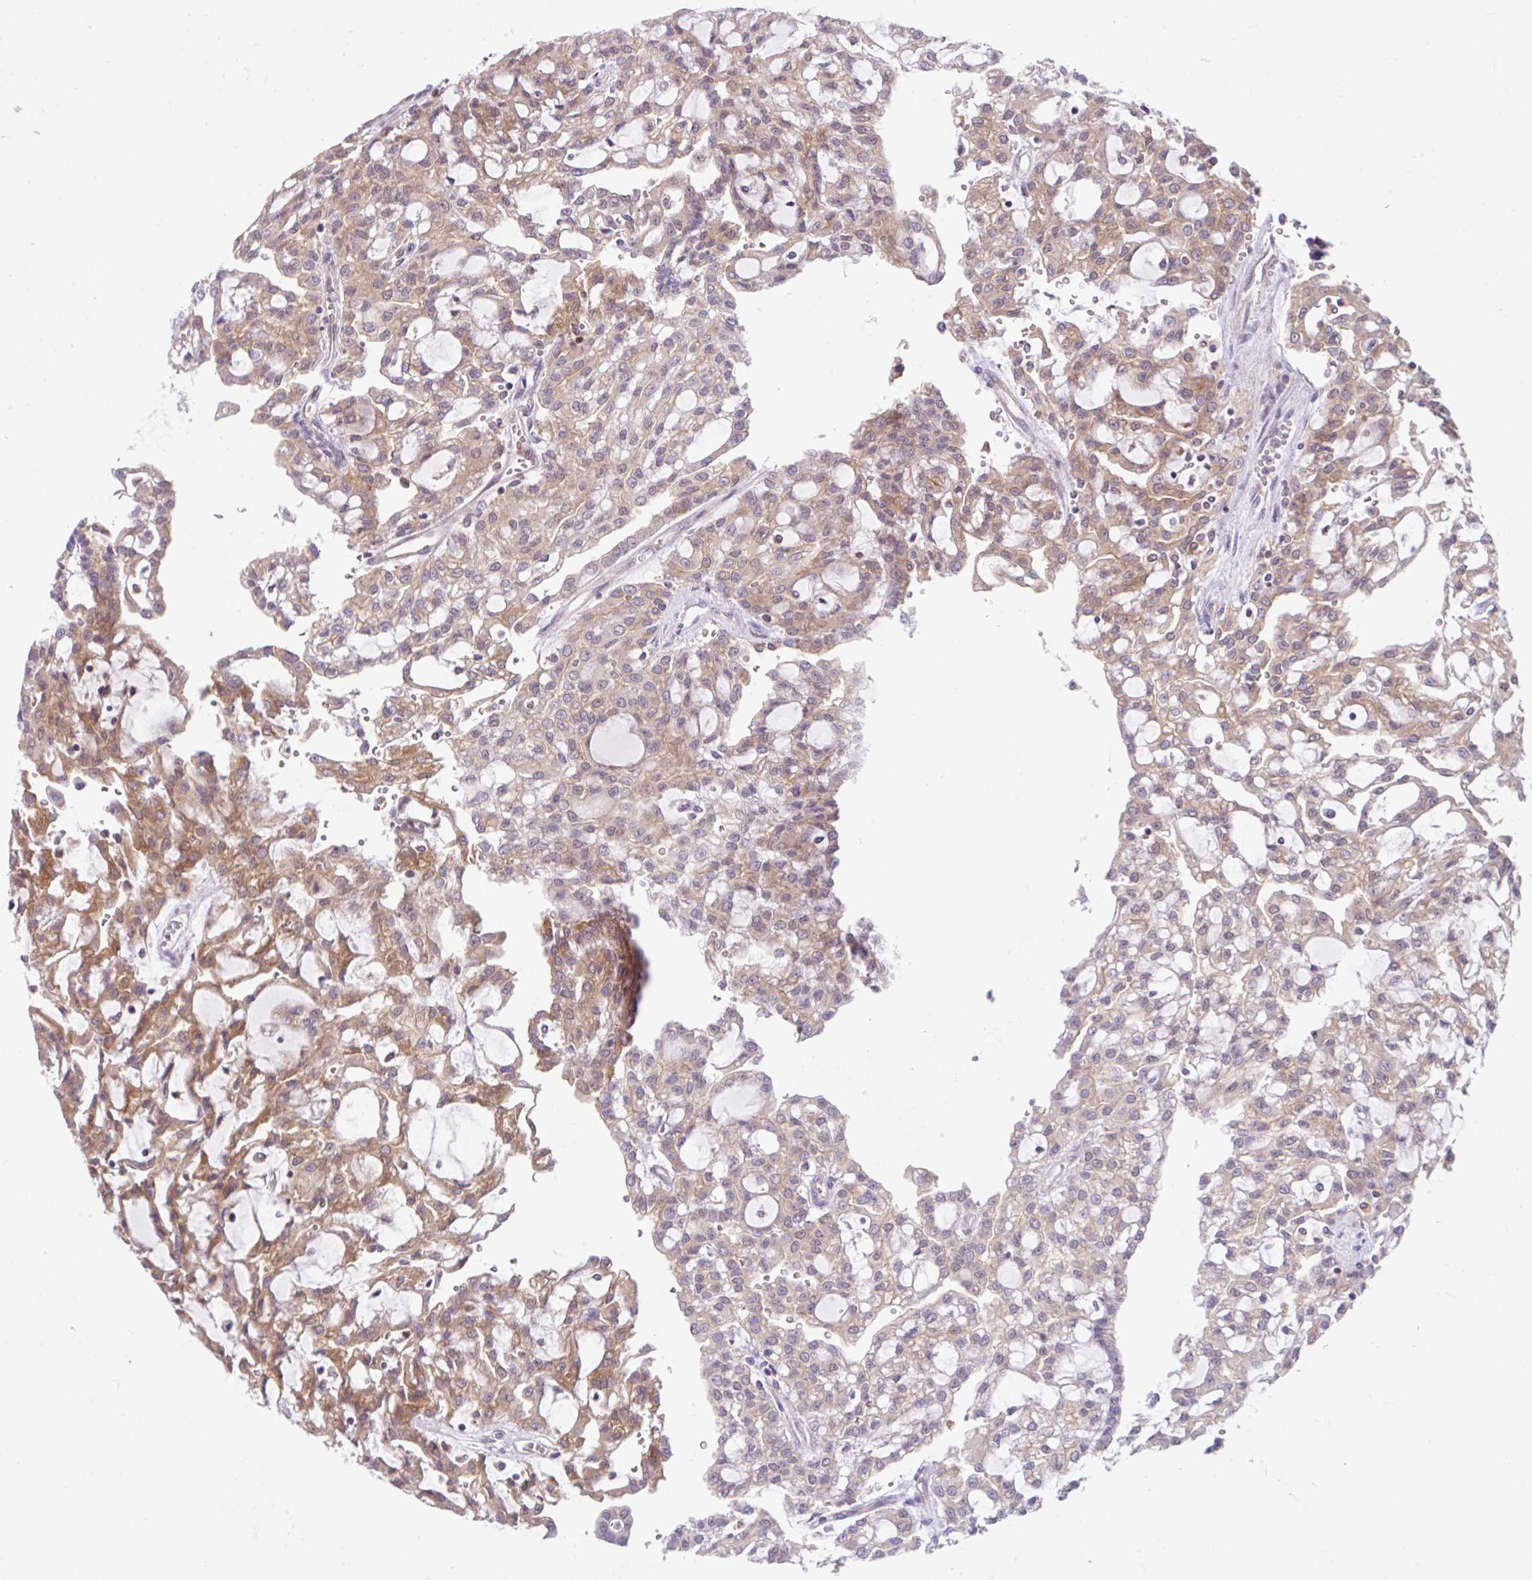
{"staining": {"intensity": "moderate", "quantity": "25%-75%", "location": "cytoplasmic/membranous"}, "tissue": "renal cancer", "cell_type": "Tumor cells", "image_type": "cancer", "snomed": [{"axis": "morphology", "description": "Adenocarcinoma, NOS"}, {"axis": "topography", "description": "Kidney"}], "caption": "Immunohistochemical staining of human renal cancer (adenocarcinoma) reveals moderate cytoplasmic/membranous protein staining in approximately 25%-75% of tumor cells.", "gene": "RALBP1", "patient": {"sex": "male", "age": 63}}